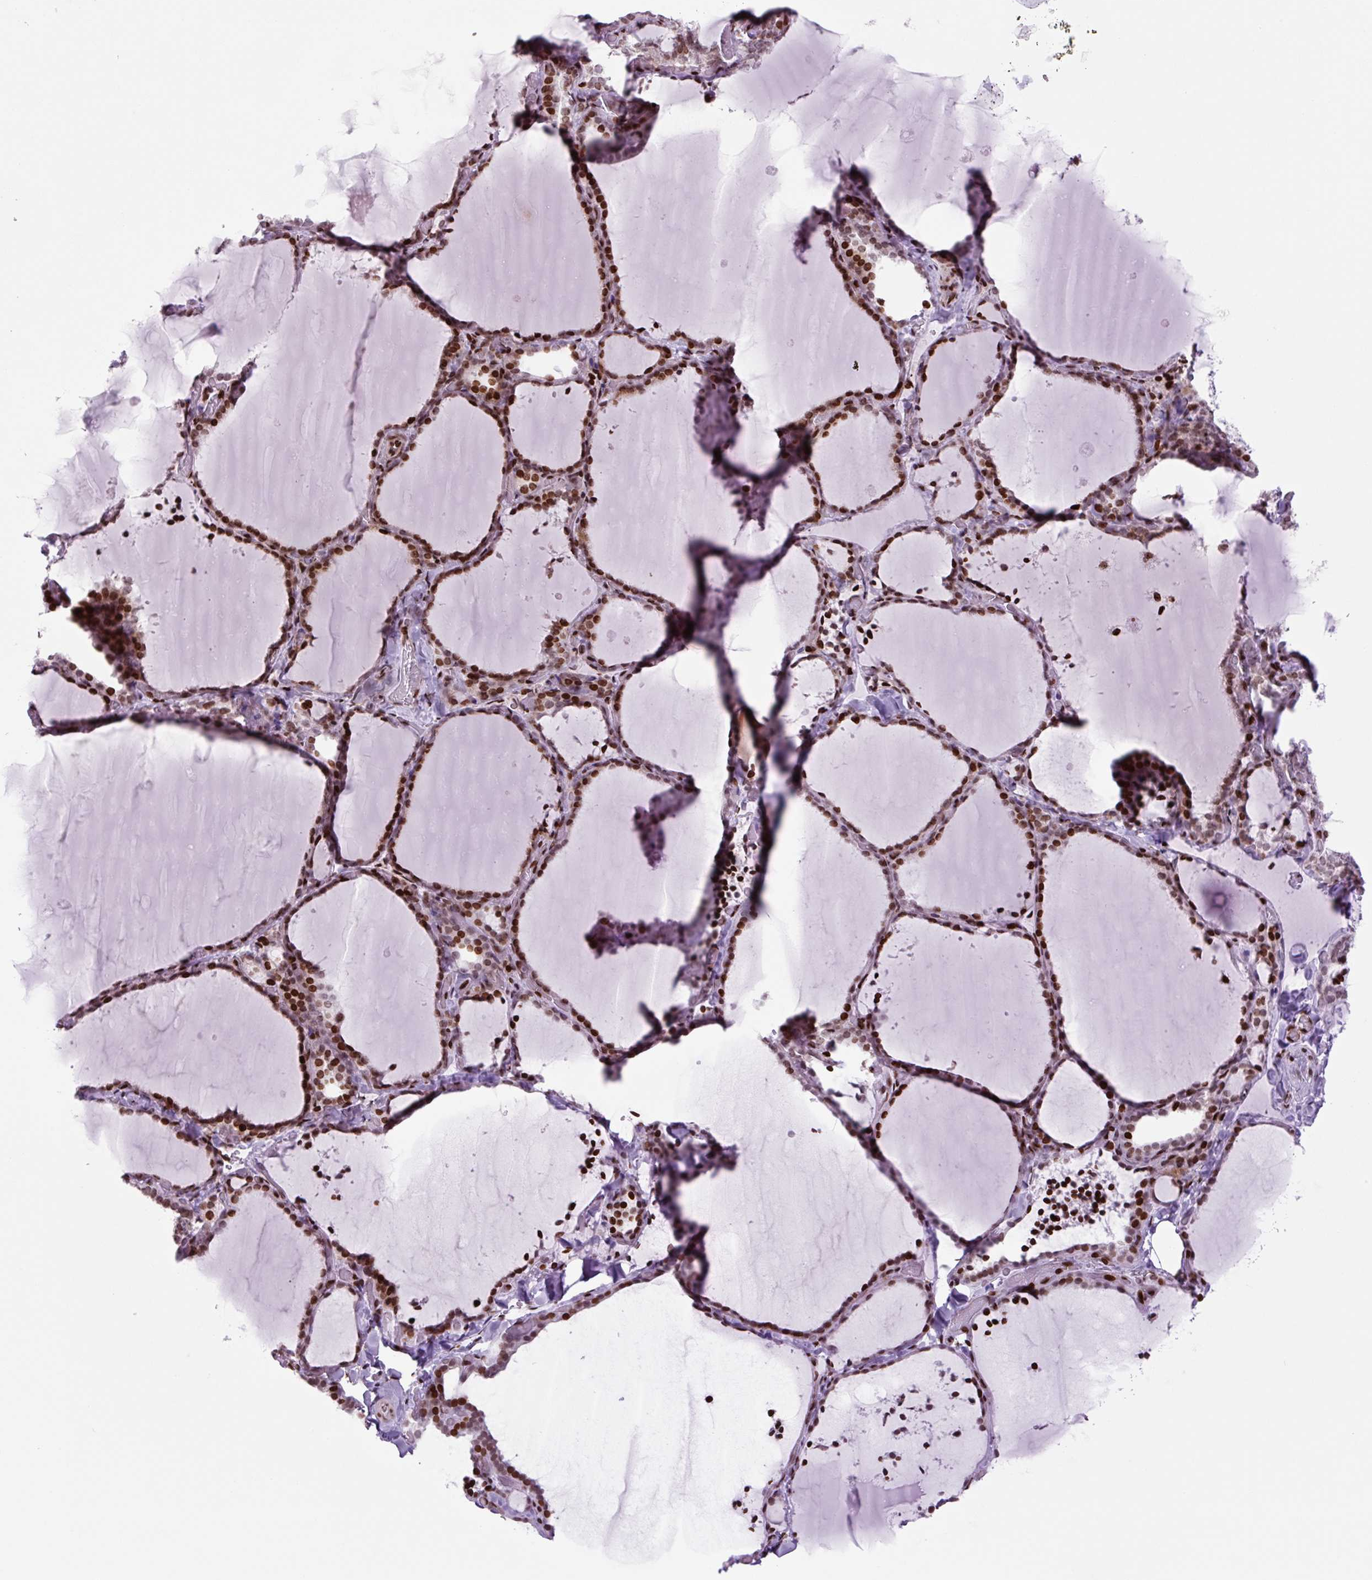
{"staining": {"intensity": "strong", "quantity": ">75%", "location": "nuclear"}, "tissue": "thyroid gland", "cell_type": "Glandular cells", "image_type": "normal", "snomed": [{"axis": "morphology", "description": "Normal tissue, NOS"}, {"axis": "topography", "description": "Thyroid gland"}], "caption": "Thyroid gland stained with a brown dye demonstrates strong nuclear positive expression in approximately >75% of glandular cells.", "gene": "H1", "patient": {"sex": "female", "age": 22}}